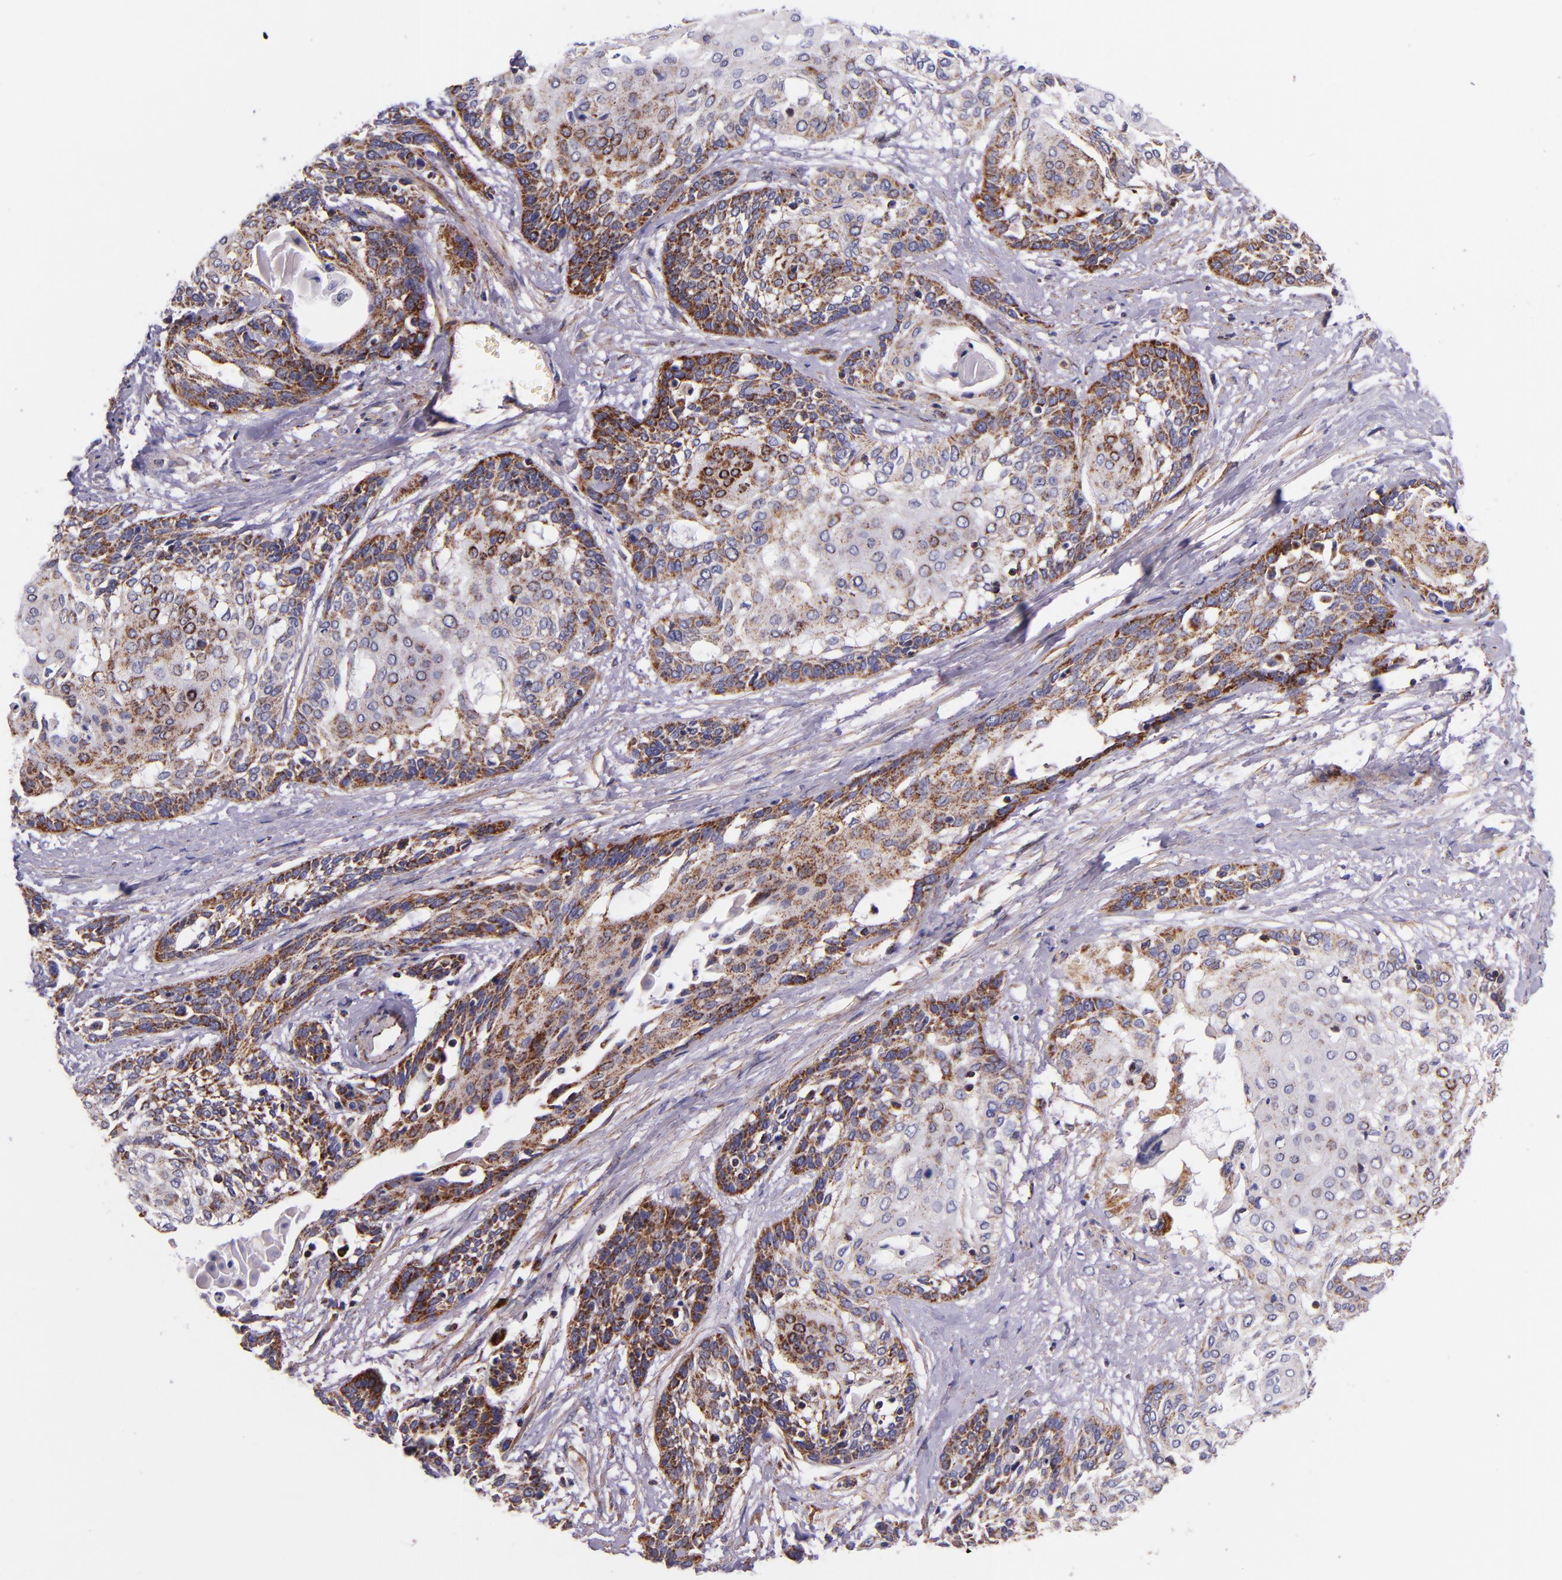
{"staining": {"intensity": "moderate", "quantity": ">75%", "location": "cytoplasmic/membranous"}, "tissue": "cervical cancer", "cell_type": "Tumor cells", "image_type": "cancer", "snomed": [{"axis": "morphology", "description": "Squamous cell carcinoma, NOS"}, {"axis": "topography", "description": "Cervix"}], "caption": "Protein expression analysis of cervical squamous cell carcinoma exhibits moderate cytoplasmic/membranous positivity in about >75% of tumor cells. Using DAB (brown) and hematoxylin (blue) stains, captured at high magnification using brightfield microscopy.", "gene": "IDH3G", "patient": {"sex": "female", "age": 57}}